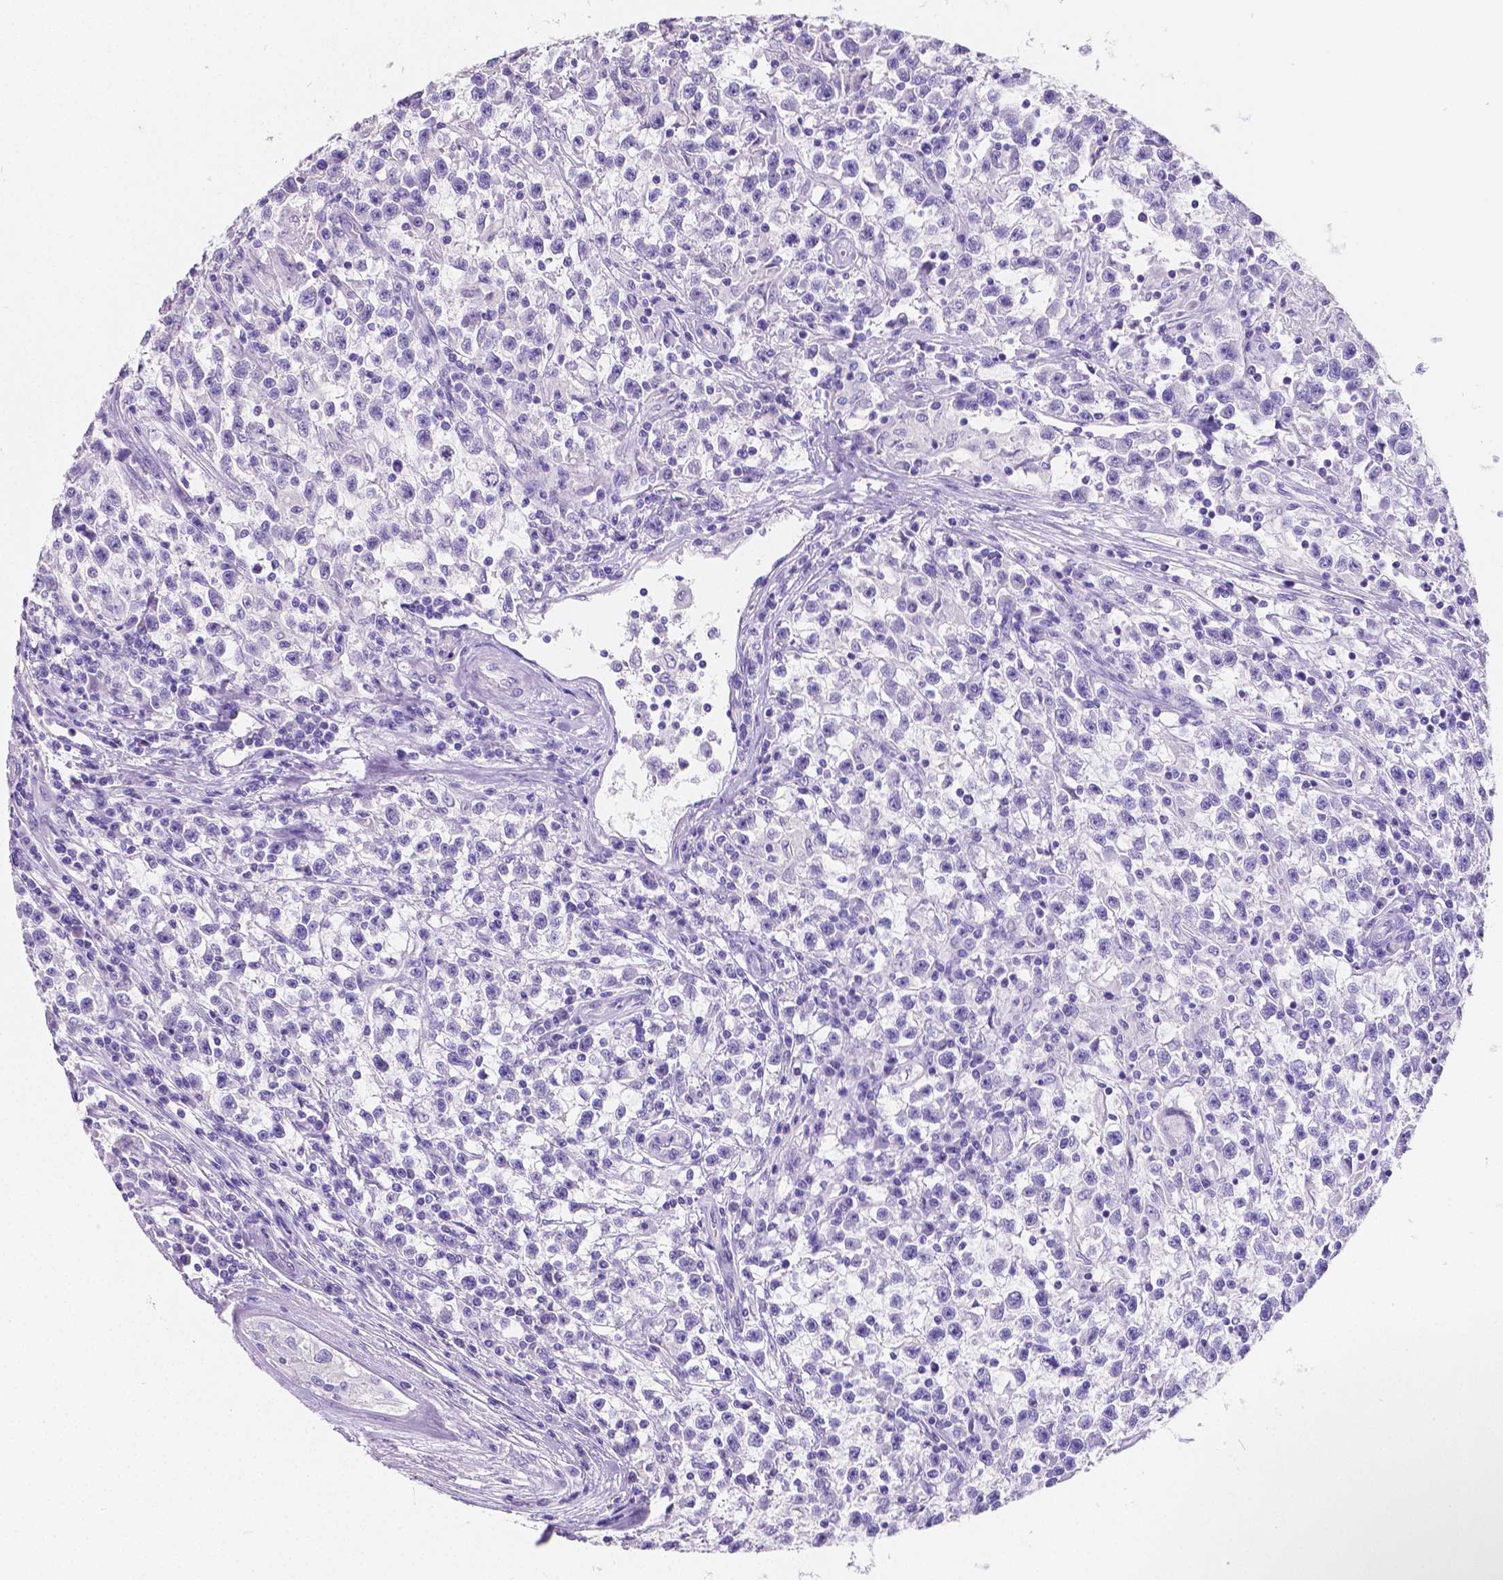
{"staining": {"intensity": "negative", "quantity": "none", "location": "none"}, "tissue": "testis cancer", "cell_type": "Tumor cells", "image_type": "cancer", "snomed": [{"axis": "morphology", "description": "Seminoma, NOS"}, {"axis": "topography", "description": "Testis"}], "caption": "This photomicrograph is of testis cancer (seminoma) stained with IHC to label a protein in brown with the nuclei are counter-stained blue. There is no staining in tumor cells.", "gene": "SATB2", "patient": {"sex": "male", "age": 31}}